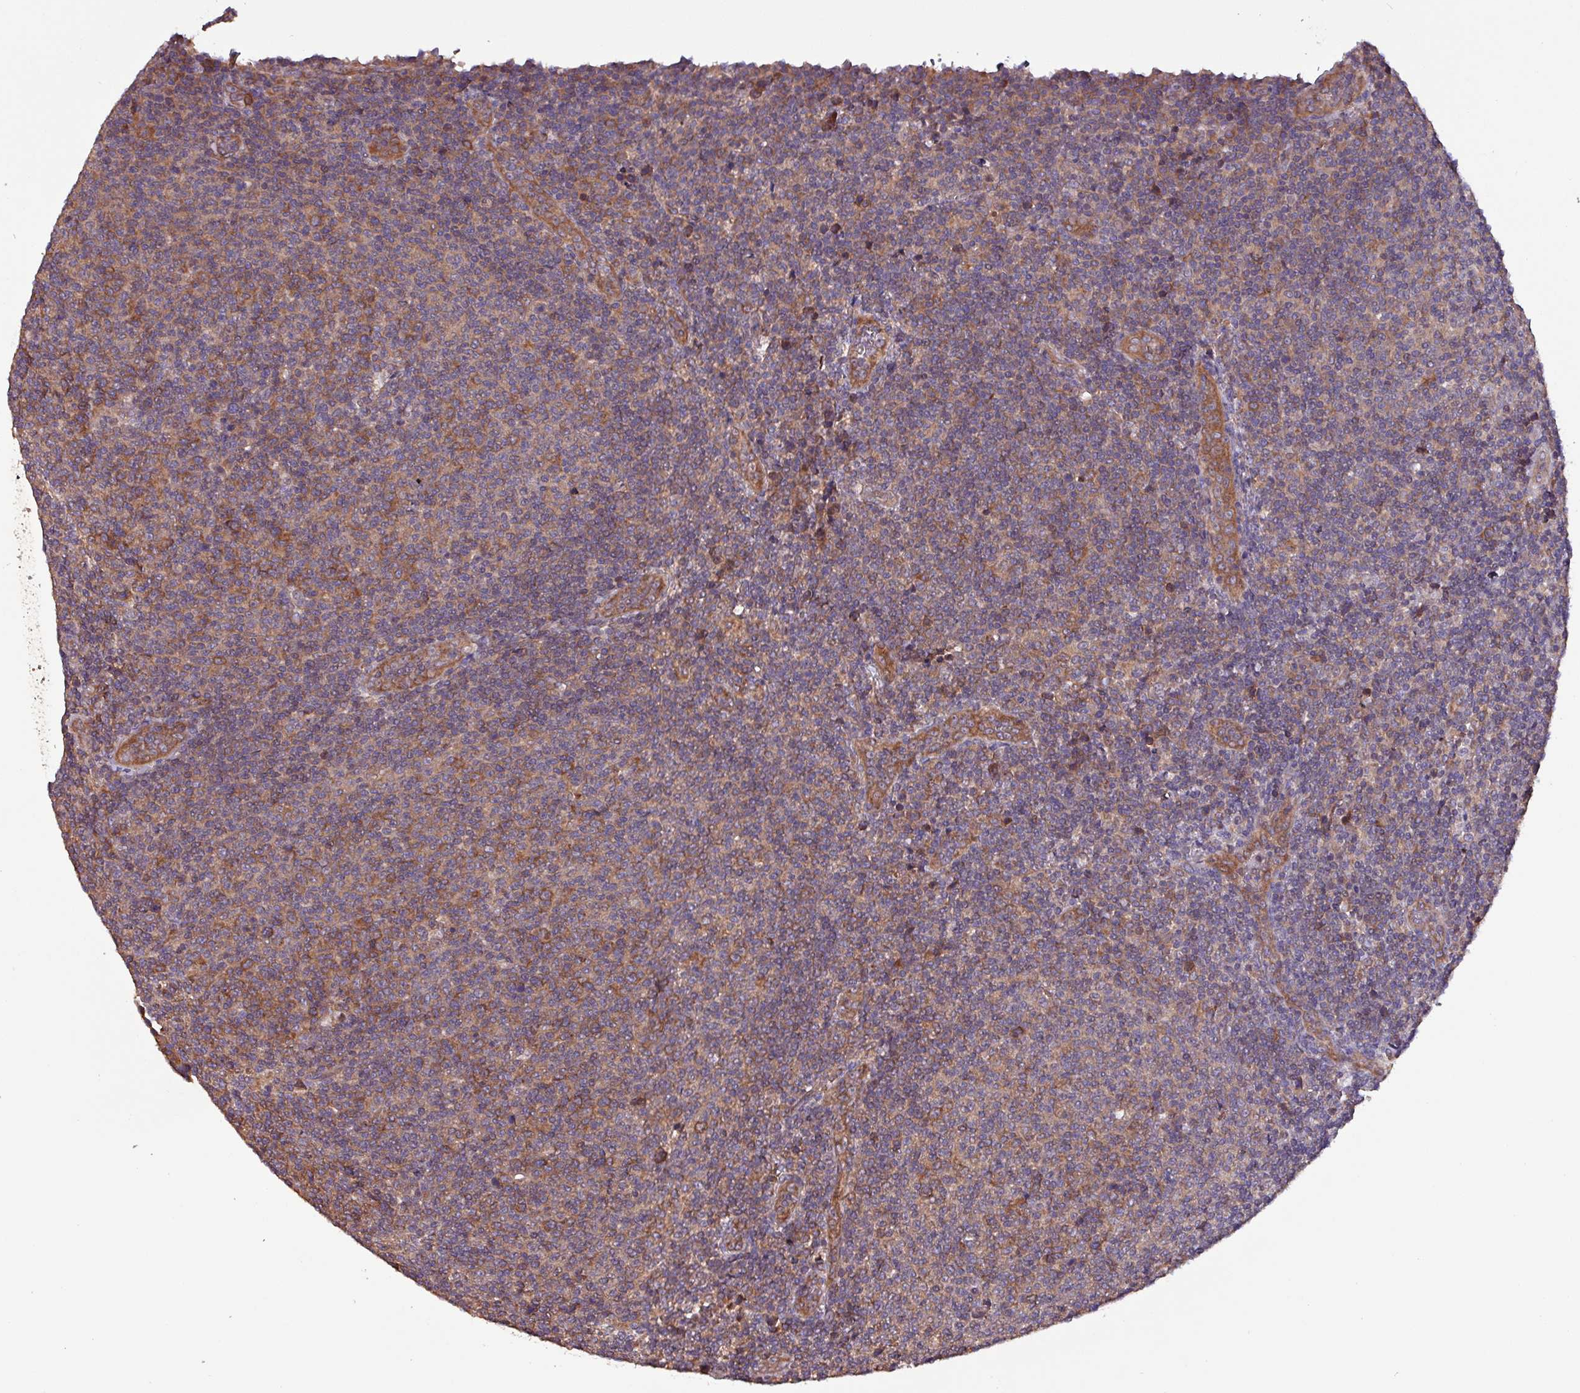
{"staining": {"intensity": "moderate", "quantity": ">75%", "location": "cytoplasmic/membranous"}, "tissue": "lymphoma", "cell_type": "Tumor cells", "image_type": "cancer", "snomed": [{"axis": "morphology", "description": "Malignant lymphoma, non-Hodgkin's type, Low grade"}, {"axis": "topography", "description": "Lymph node"}], "caption": "Brown immunohistochemical staining in human malignant lymphoma, non-Hodgkin's type (low-grade) displays moderate cytoplasmic/membranous positivity in approximately >75% of tumor cells. Immunohistochemistry (ihc) stains the protein in brown and the nuclei are stained blue.", "gene": "PAFAH1B2", "patient": {"sex": "male", "age": 66}}